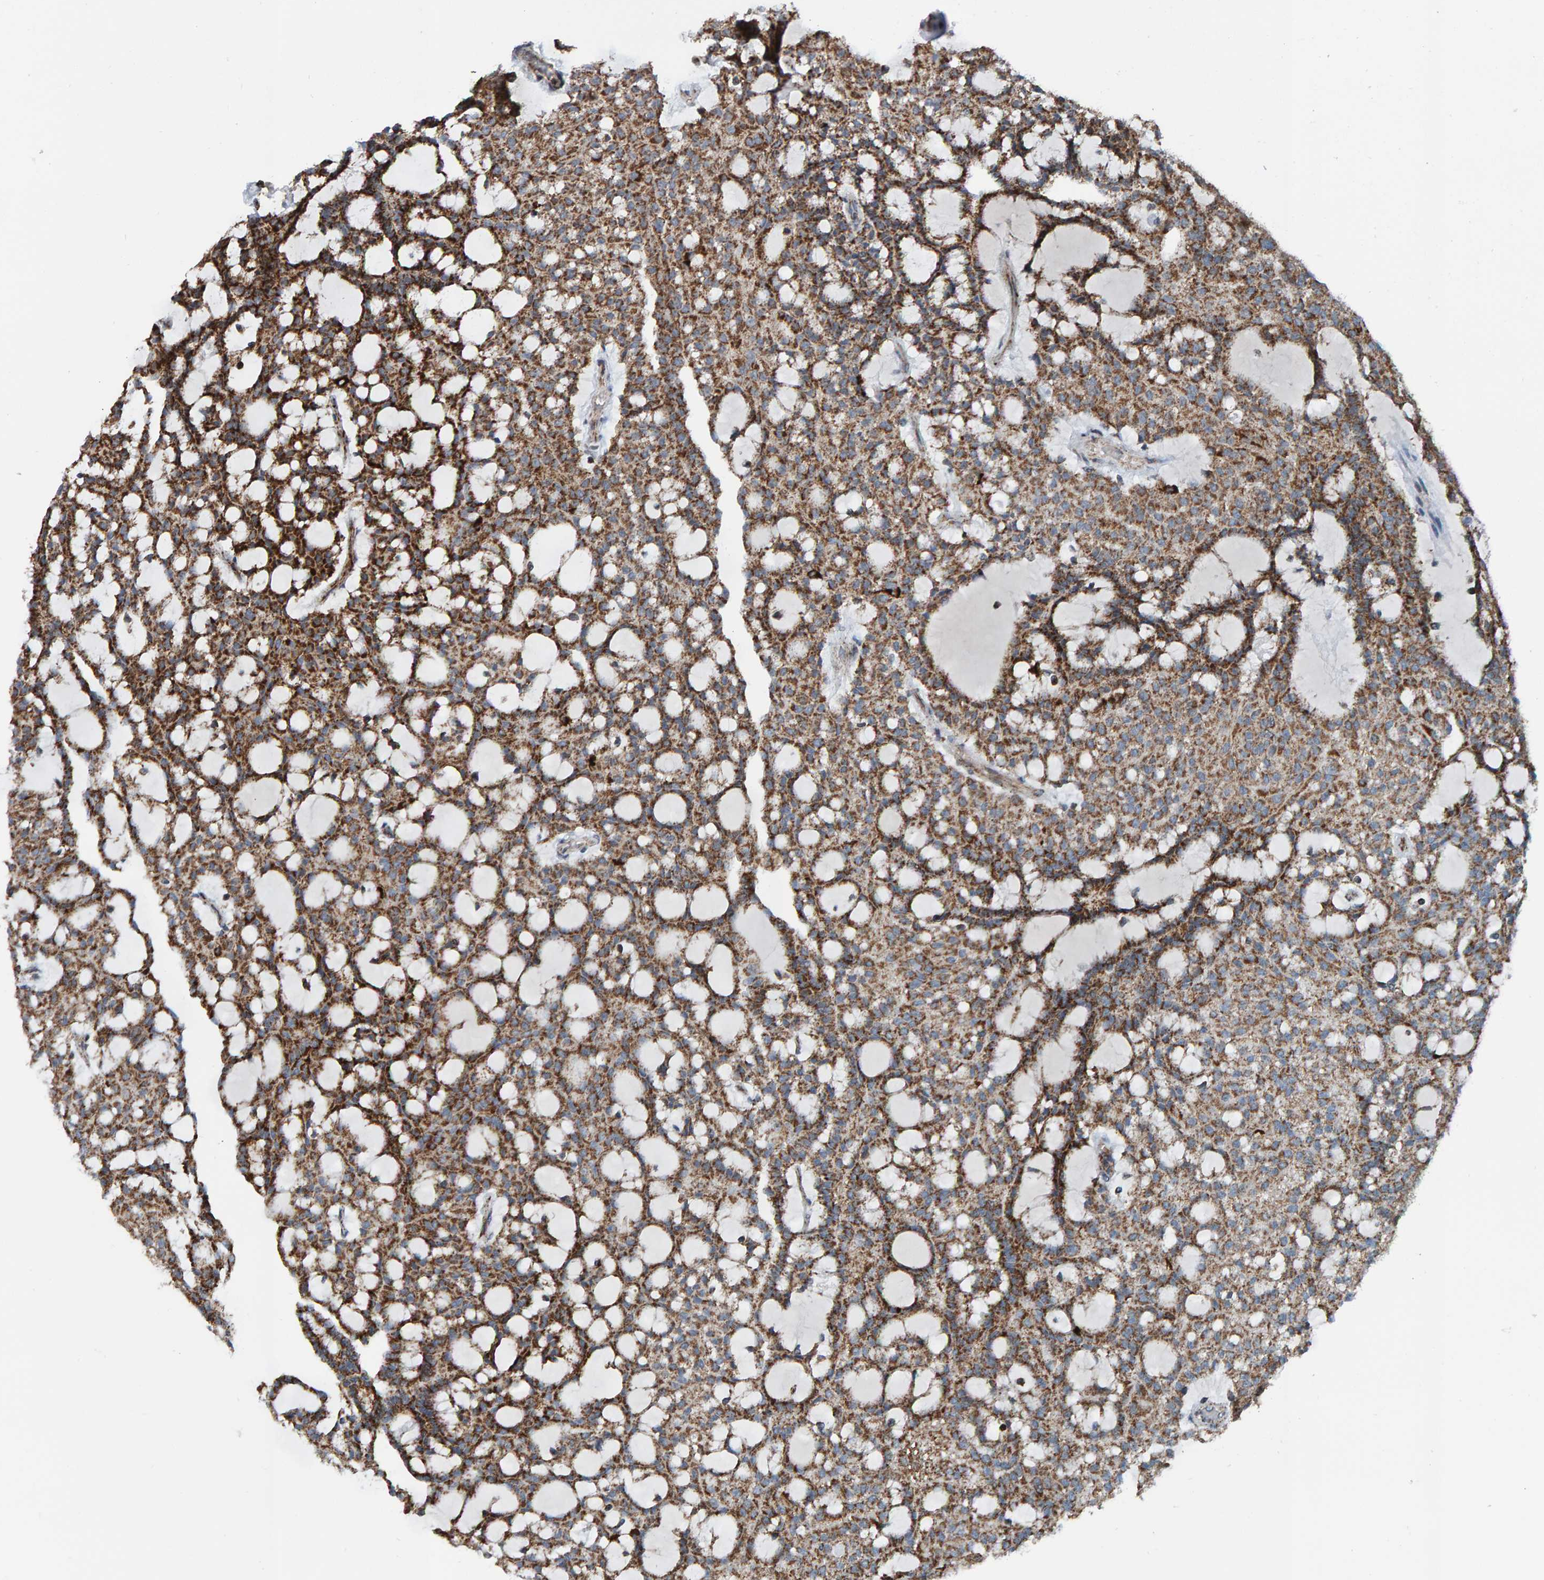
{"staining": {"intensity": "strong", "quantity": ">75%", "location": "cytoplasmic/membranous"}, "tissue": "renal cancer", "cell_type": "Tumor cells", "image_type": "cancer", "snomed": [{"axis": "morphology", "description": "Adenocarcinoma, NOS"}, {"axis": "topography", "description": "Kidney"}], "caption": "Immunohistochemical staining of human adenocarcinoma (renal) demonstrates high levels of strong cytoplasmic/membranous protein expression in approximately >75% of tumor cells.", "gene": "ZNF48", "patient": {"sex": "male", "age": 63}}